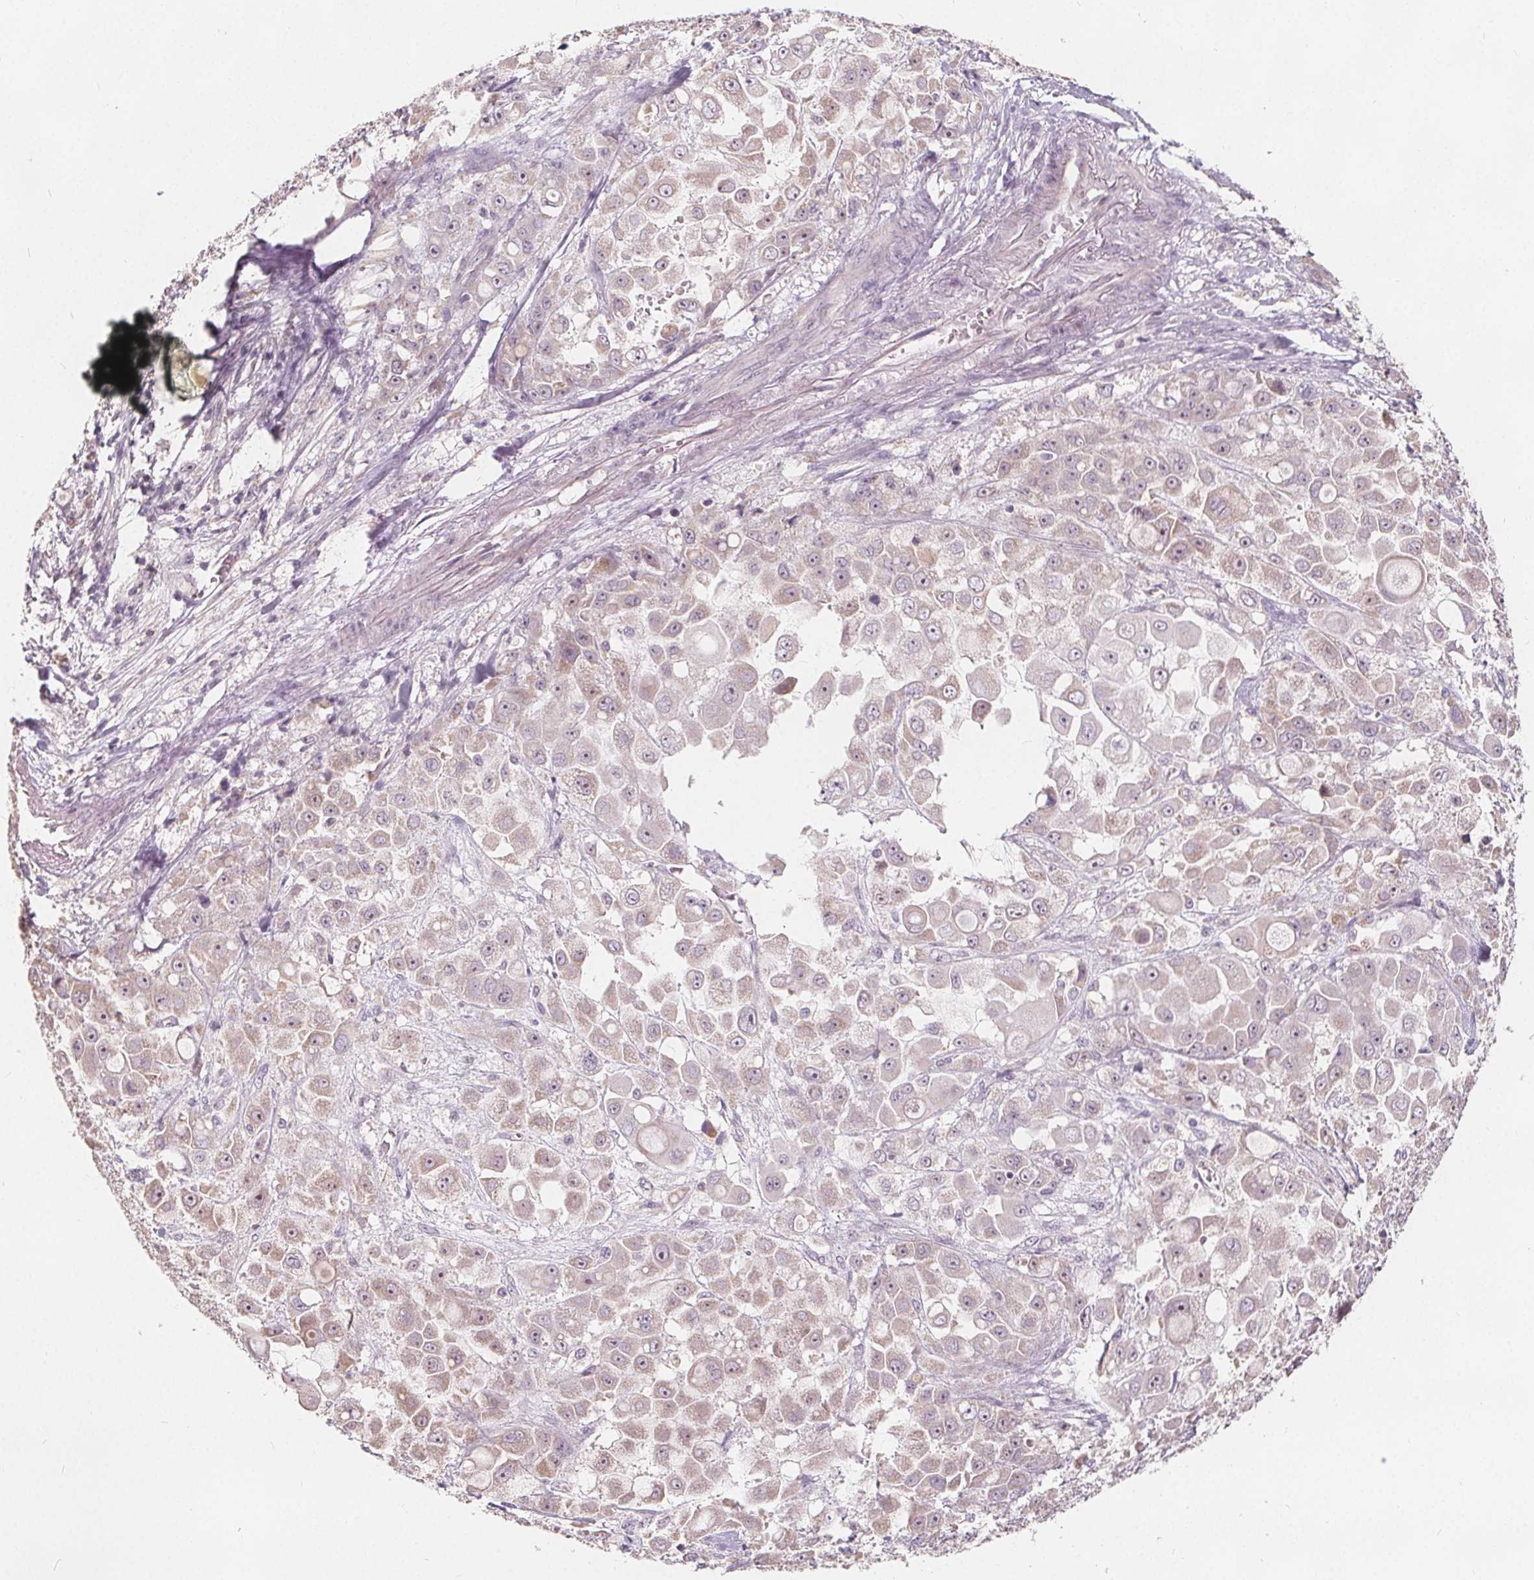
{"staining": {"intensity": "negative", "quantity": "none", "location": "none"}, "tissue": "stomach cancer", "cell_type": "Tumor cells", "image_type": "cancer", "snomed": [{"axis": "morphology", "description": "Adenocarcinoma, NOS"}, {"axis": "topography", "description": "Stomach"}], "caption": "Tumor cells are negative for protein expression in human stomach adenocarcinoma.", "gene": "DRC3", "patient": {"sex": "female", "age": 76}}